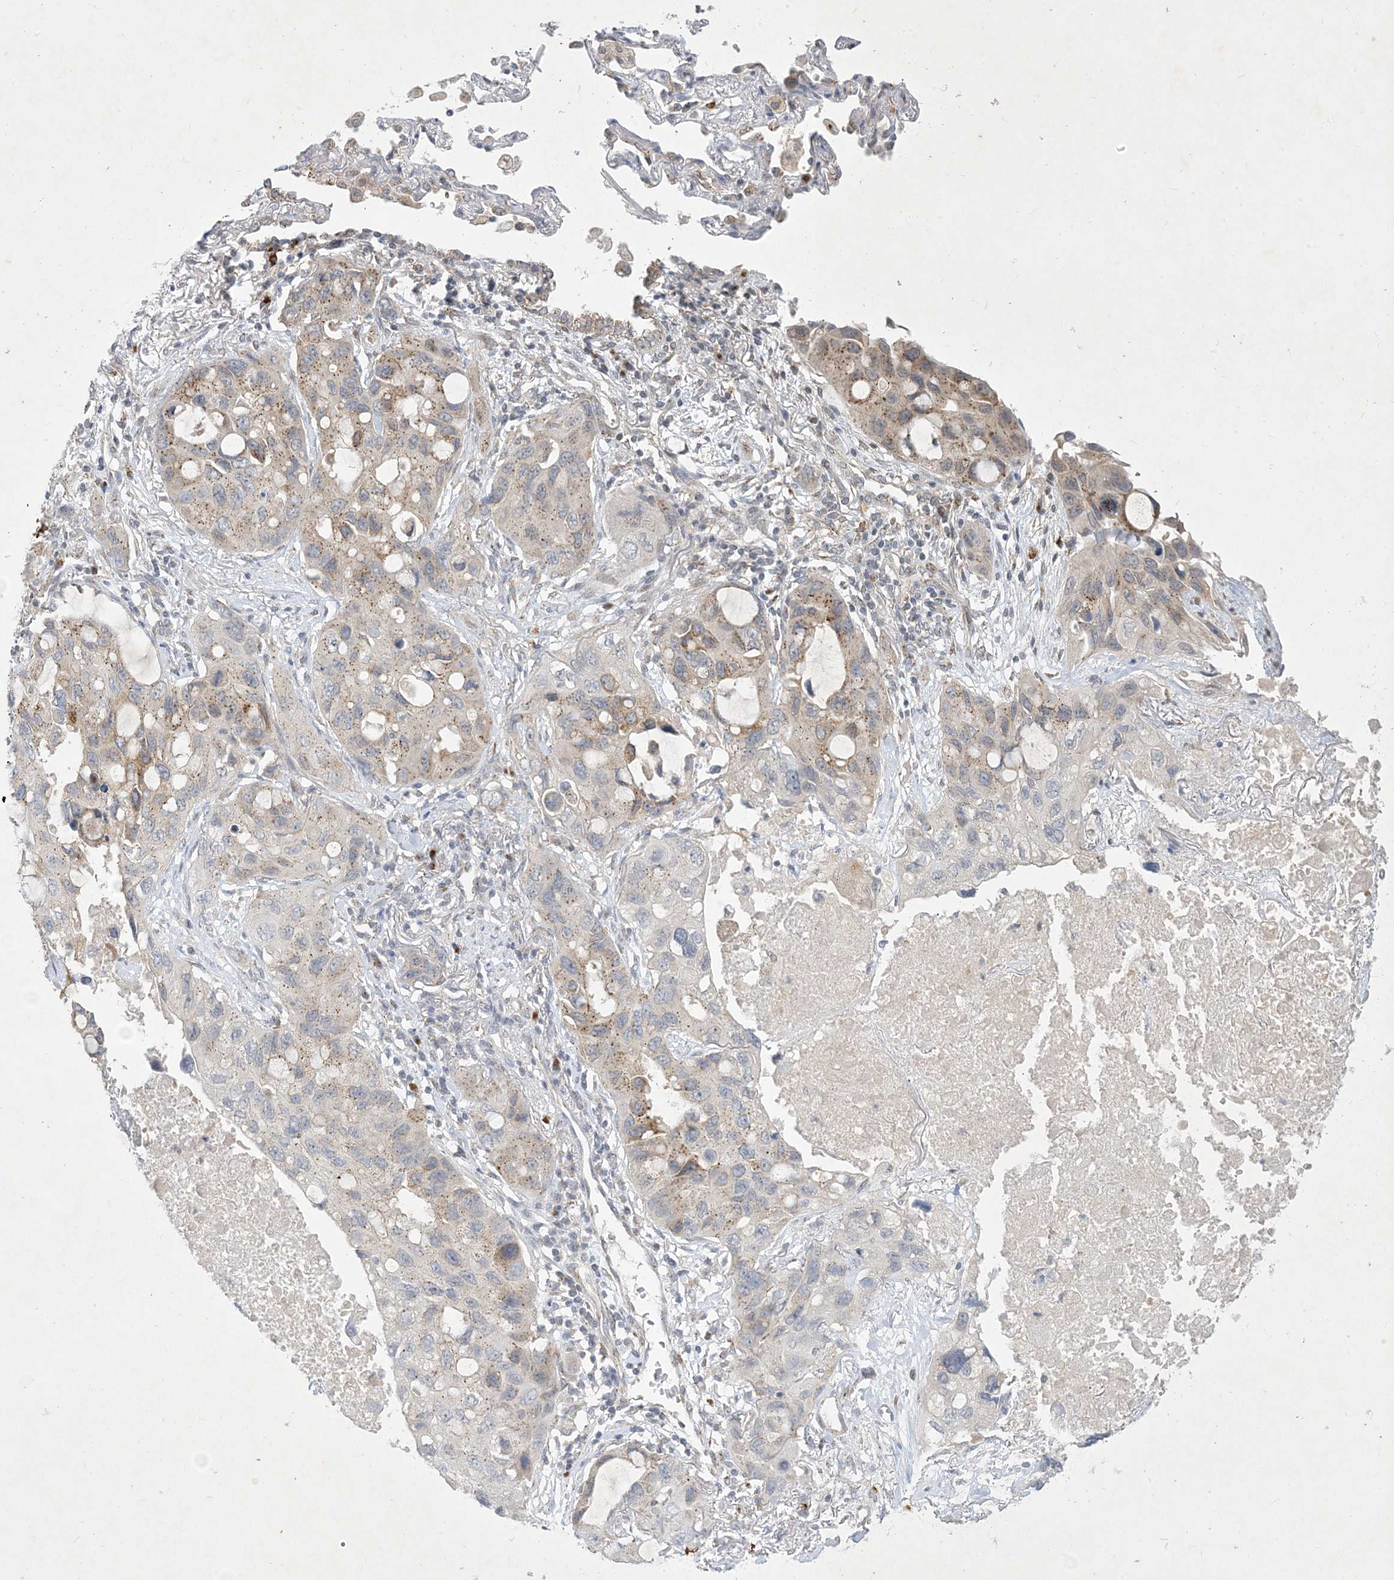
{"staining": {"intensity": "weak", "quantity": "25%-75%", "location": "cytoplasmic/membranous"}, "tissue": "lung cancer", "cell_type": "Tumor cells", "image_type": "cancer", "snomed": [{"axis": "morphology", "description": "Squamous cell carcinoma, NOS"}, {"axis": "topography", "description": "Lung"}], "caption": "IHC photomicrograph of neoplastic tissue: human lung cancer stained using immunohistochemistry (IHC) shows low levels of weak protein expression localized specifically in the cytoplasmic/membranous of tumor cells, appearing as a cytoplasmic/membranous brown color.", "gene": "CCDC14", "patient": {"sex": "female", "age": 73}}